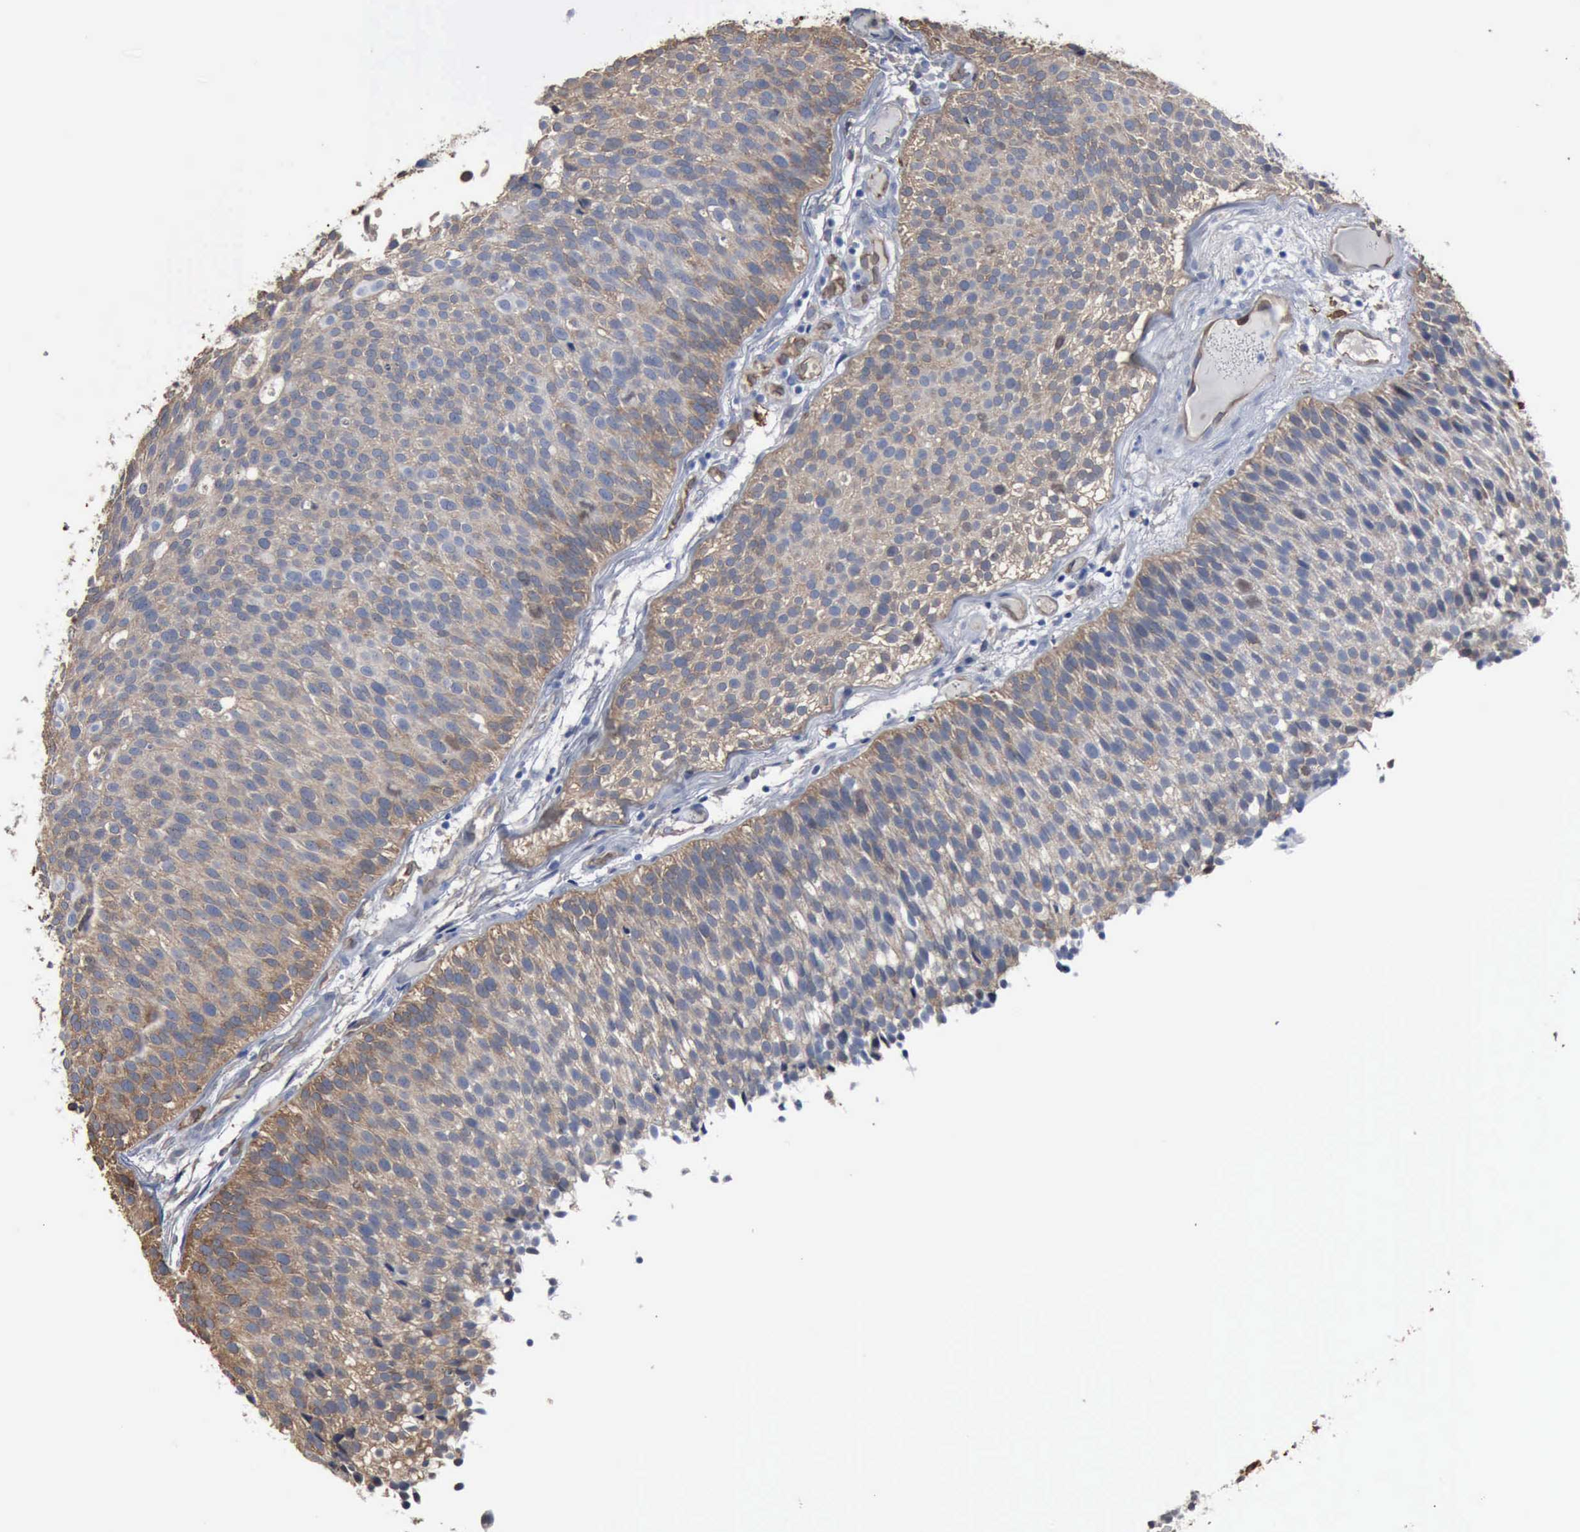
{"staining": {"intensity": "moderate", "quantity": ">75%", "location": "cytoplasmic/membranous"}, "tissue": "urothelial cancer", "cell_type": "Tumor cells", "image_type": "cancer", "snomed": [{"axis": "morphology", "description": "Urothelial carcinoma, Low grade"}, {"axis": "topography", "description": "Urinary bladder"}], "caption": "Tumor cells show medium levels of moderate cytoplasmic/membranous positivity in approximately >75% of cells in human low-grade urothelial carcinoma.", "gene": "FSCN1", "patient": {"sex": "male", "age": 85}}